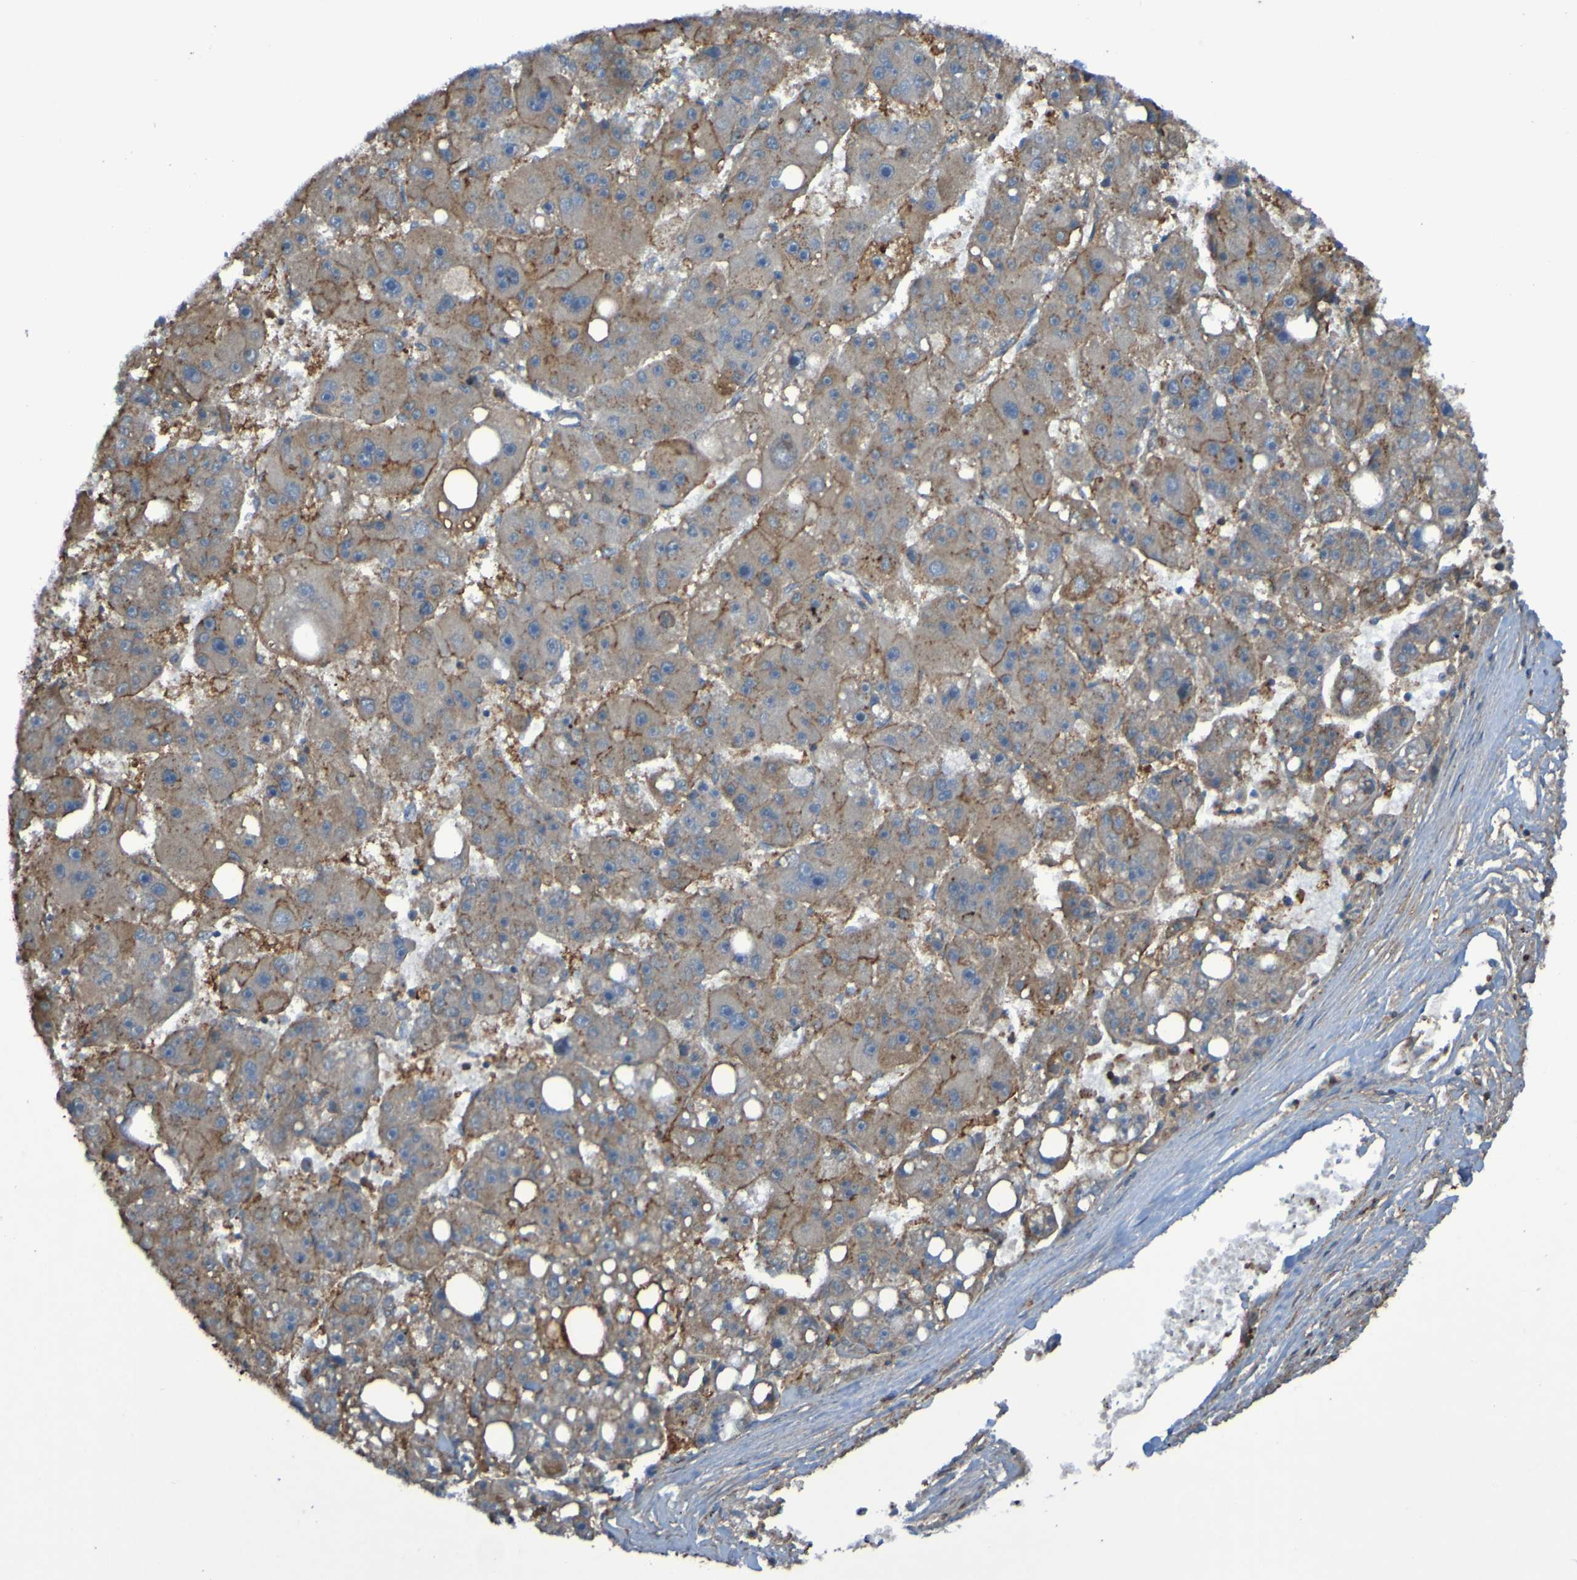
{"staining": {"intensity": "moderate", "quantity": ">75%", "location": "cytoplasmic/membranous"}, "tissue": "liver cancer", "cell_type": "Tumor cells", "image_type": "cancer", "snomed": [{"axis": "morphology", "description": "Carcinoma, Hepatocellular, NOS"}, {"axis": "topography", "description": "Liver"}], "caption": "About >75% of tumor cells in human liver cancer (hepatocellular carcinoma) show moderate cytoplasmic/membranous protein positivity as visualized by brown immunohistochemical staining.", "gene": "PDGFB", "patient": {"sex": "female", "age": 61}}